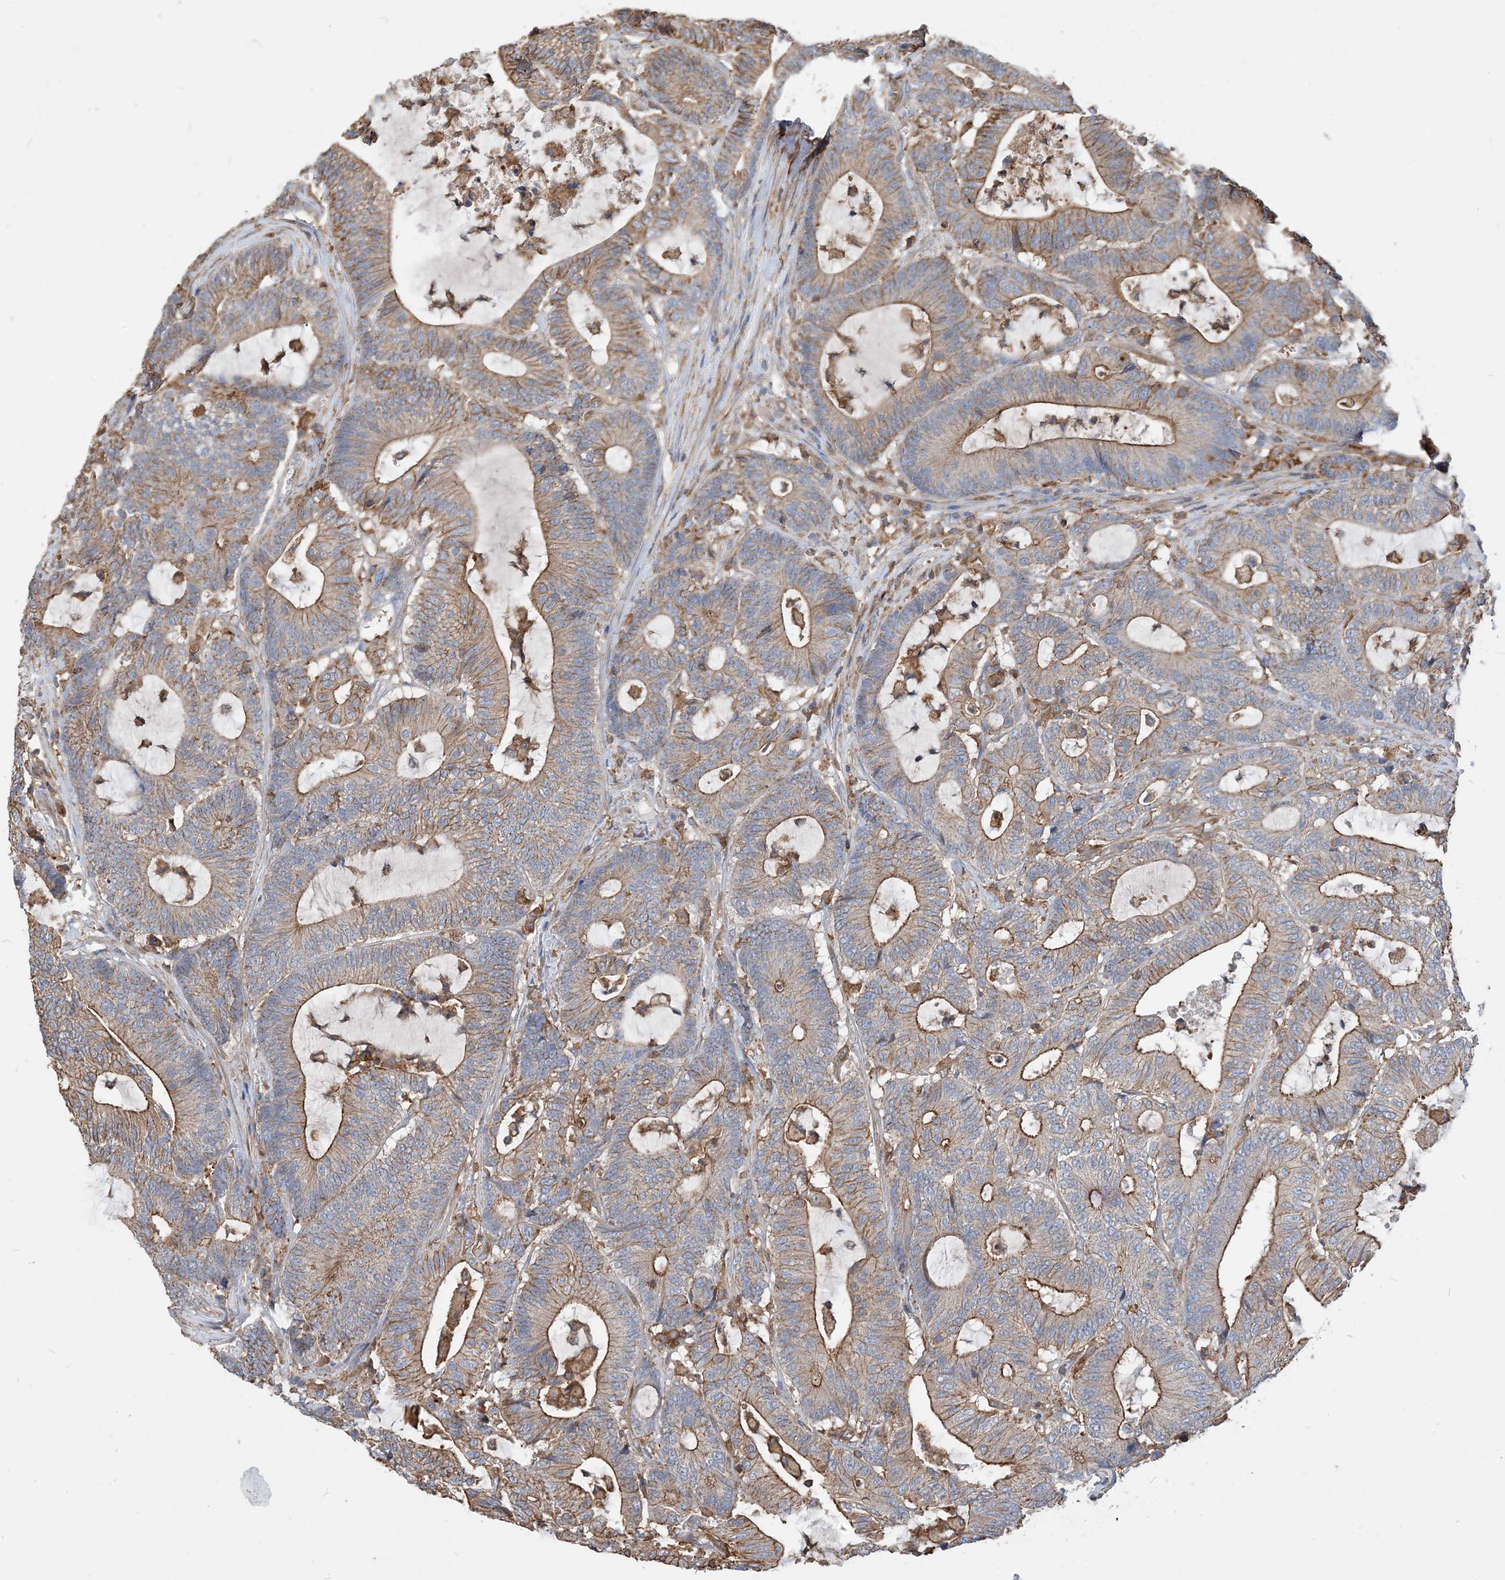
{"staining": {"intensity": "moderate", "quantity": "25%-75%", "location": "cytoplasmic/membranous"}, "tissue": "colorectal cancer", "cell_type": "Tumor cells", "image_type": "cancer", "snomed": [{"axis": "morphology", "description": "Adenocarcinoma, NOS"}, {"axis": "topography", "description": "Colon"}], "caption": "Moderate cytoplasmic/membranous positivity for a protein is seen in approximately 25%-75% of tumor cells of colorectal cancer (adenocarcinoma) using immunohistochemistry (IHC).", "gene": "PARVG", "patient": {"sex": "female", "age": 84}}